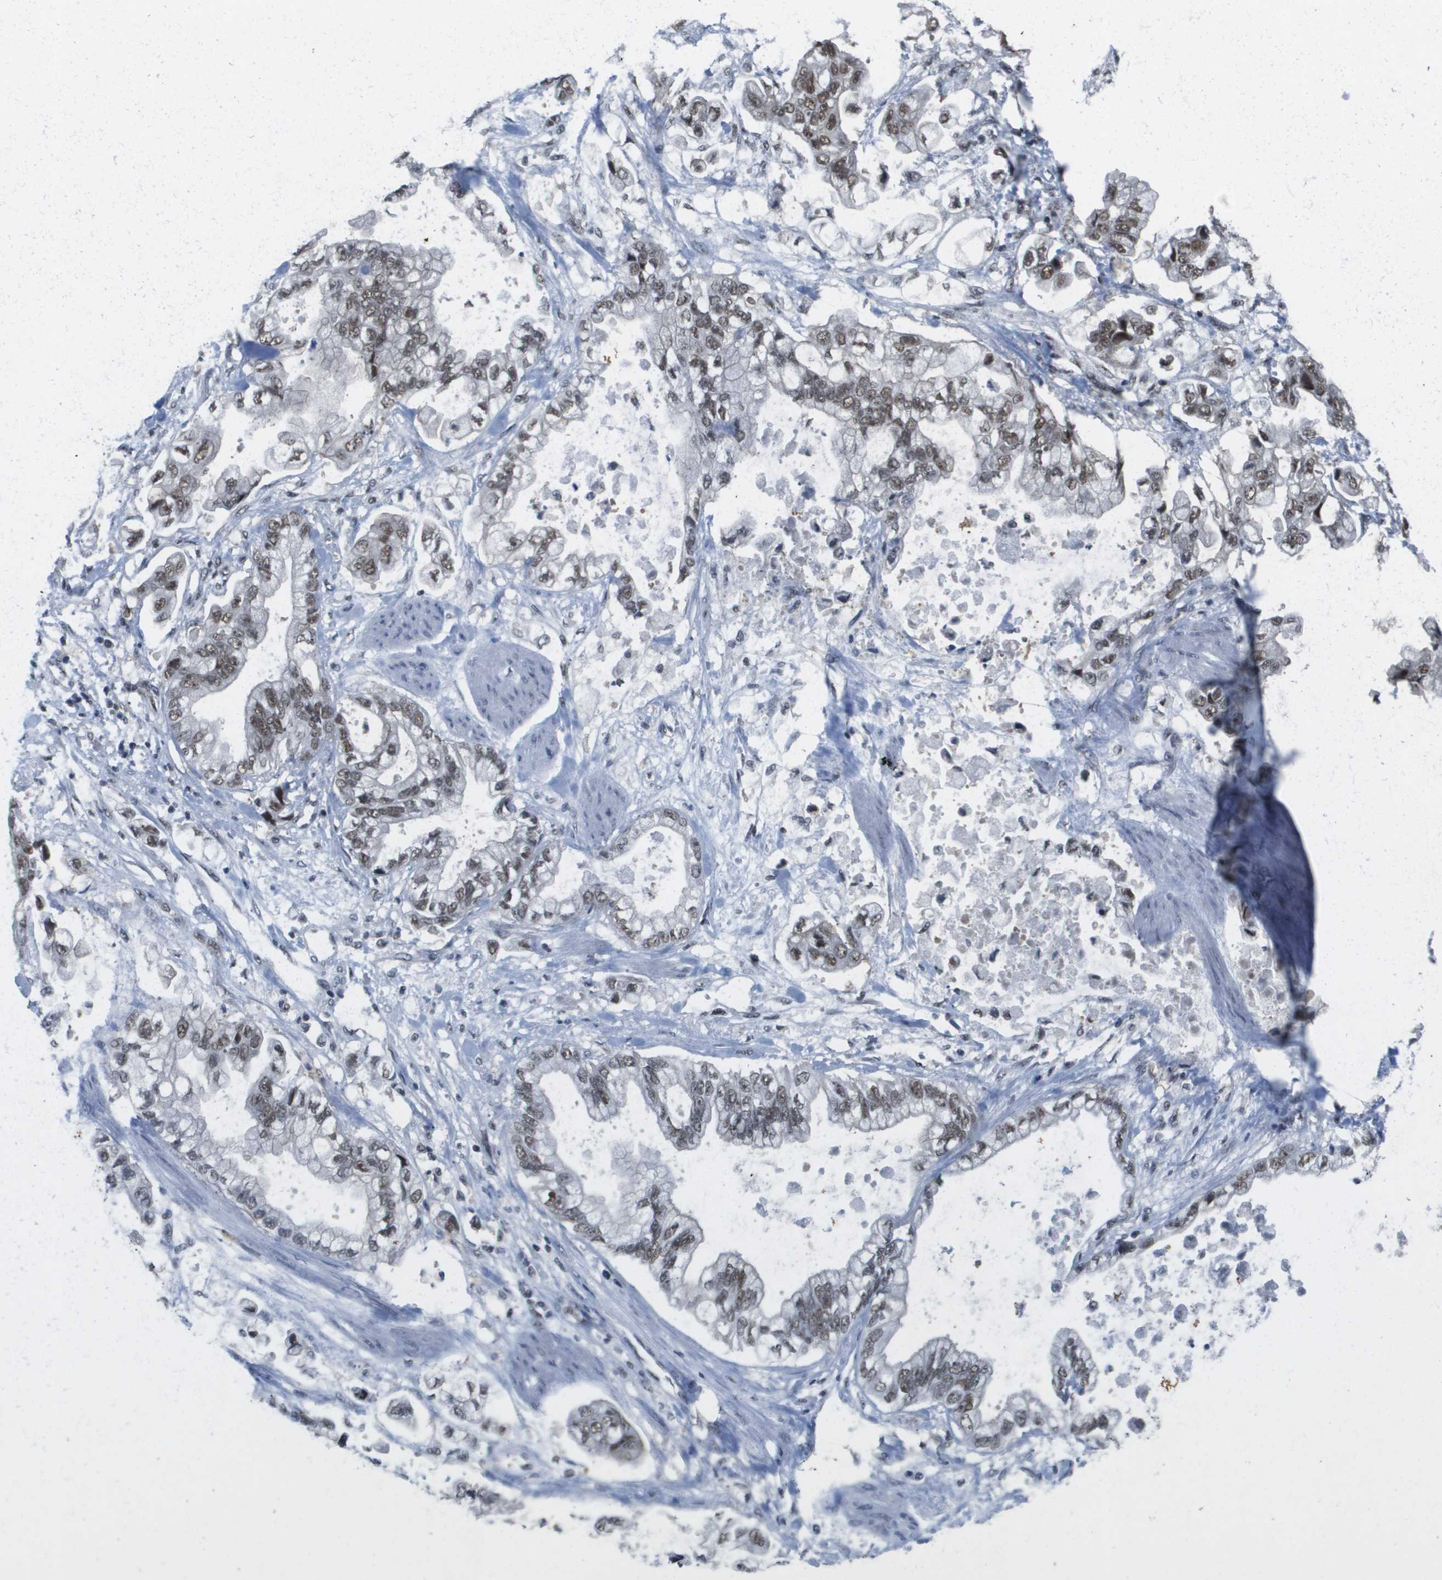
{"staining": {"intensity": "moderate", "quantity": ">75%", "location": "nuclear"}, "tissue": "stomach cancer", "cell_type": "Tumor cells", "image_type": "cancer", "snomed": [{"axis": "morphology", "description": "Normal tissue, NOS"}, {"axis": "morphology", "description": "Adenocarcinoma, NOS"}, {"axis": "topography", "description": "Stomach"}], "caption": "Protein staining of adenocarcinoma (stomach) tissue displays moderate nuclear expression in approximately >75% of tumor cells. Using DAB (3,3'-diaminobenzidine) (brown) and hematoxylin (blue) stains, captured at high magnification using brightfield microscopy.", "gene": "ISY1", "patient": {"sex": "male", "age": 62}}